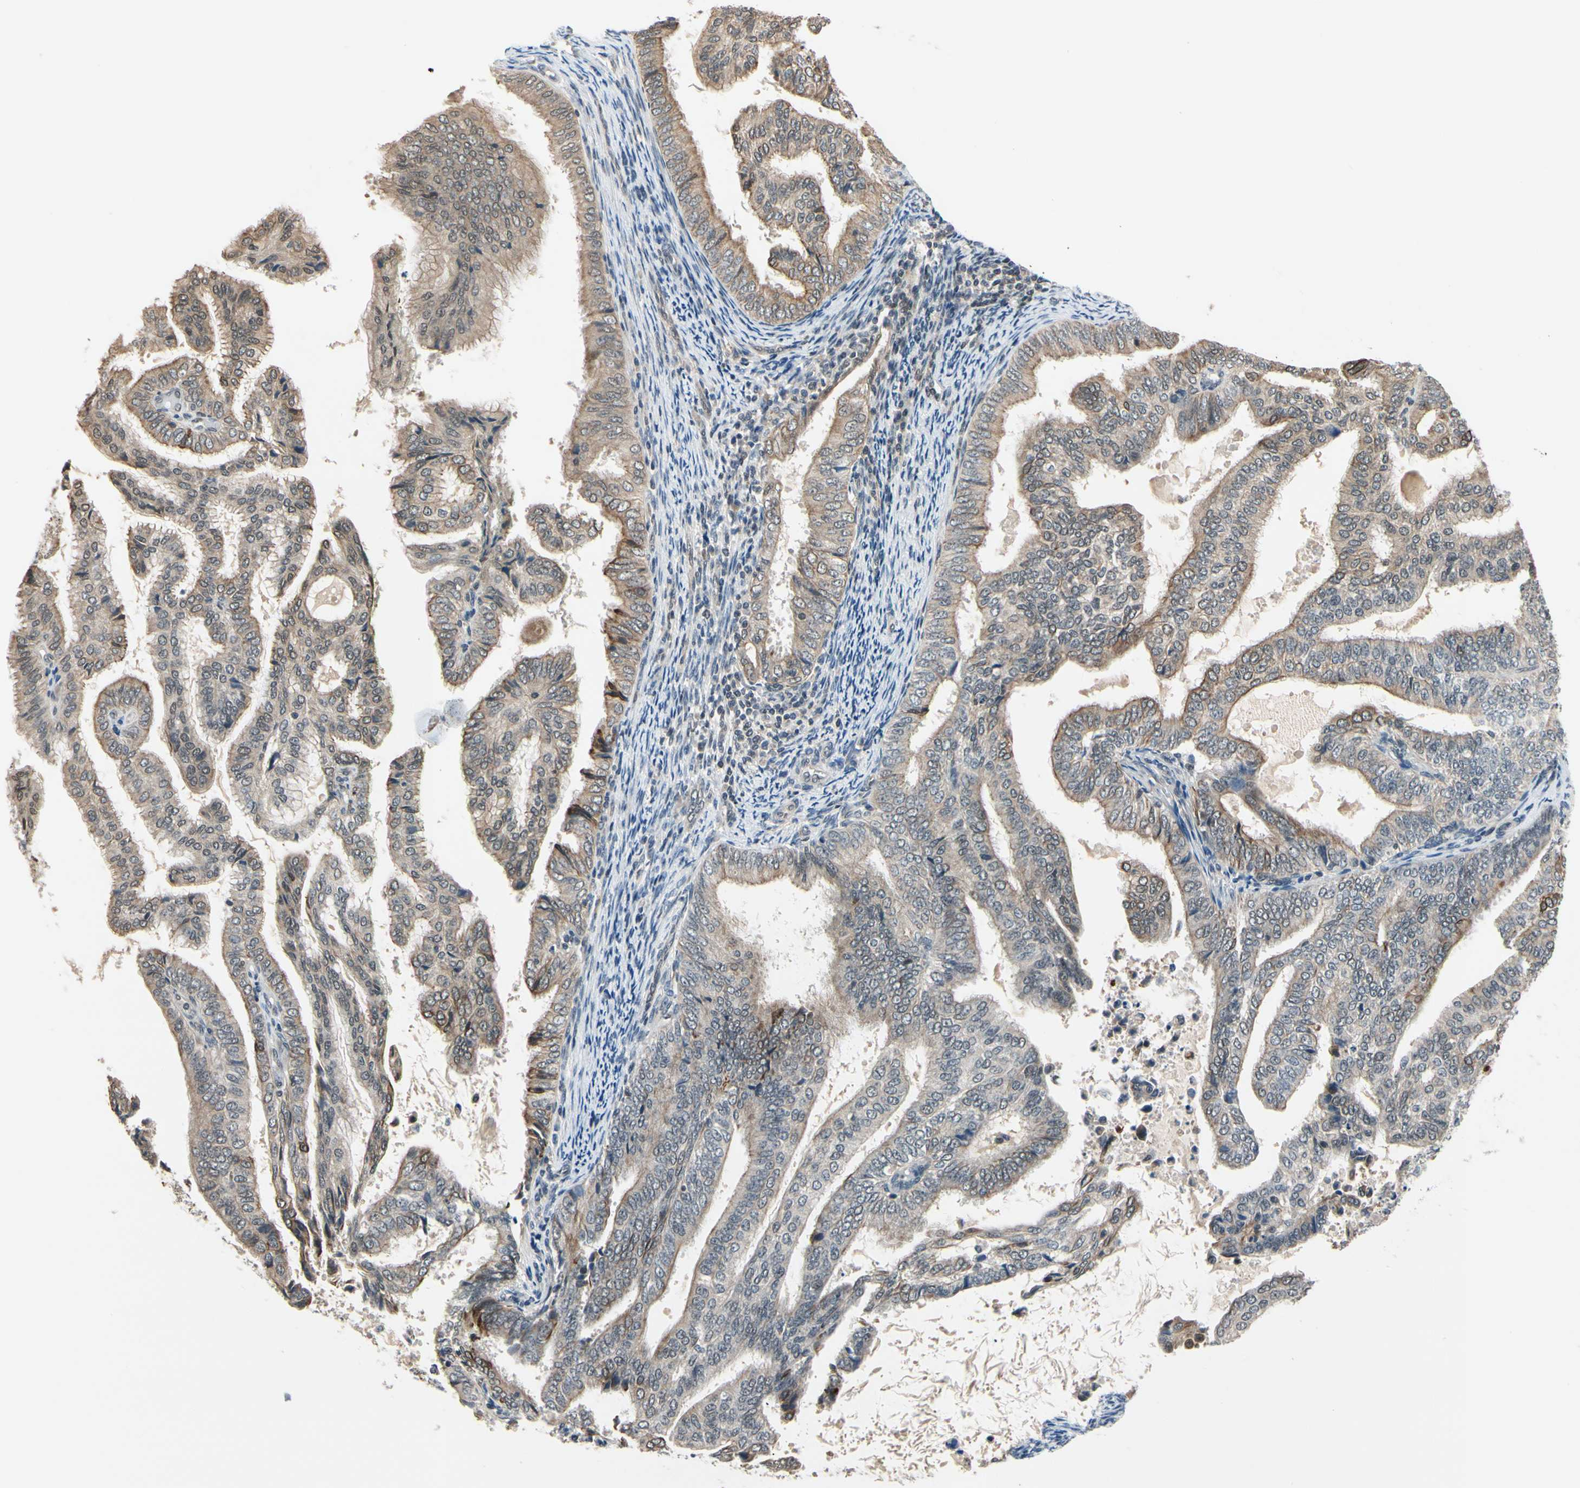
{"staining": {"intensity": "moderate", "quantity": "25%-75%", "location": "cytoplasmic/membranous"}, "tissue": "endometrial cancer", "cell_type": "Tumor cells", "image_type": "cancer", "snomed": [{"axis": "morphology", "description": "Adenocarcinoma, NOS"}, {"axis": "topography", "description": "Endometrium"}], "caption": "Immunohistochemical staining of human endometrial adenocarcinoma shows moderate cytoplasmic/membranous protein expression in about 25%-75% of tumor cells.", "gene": "TAF12", "patient": {"sex": "female", "age": 58}}